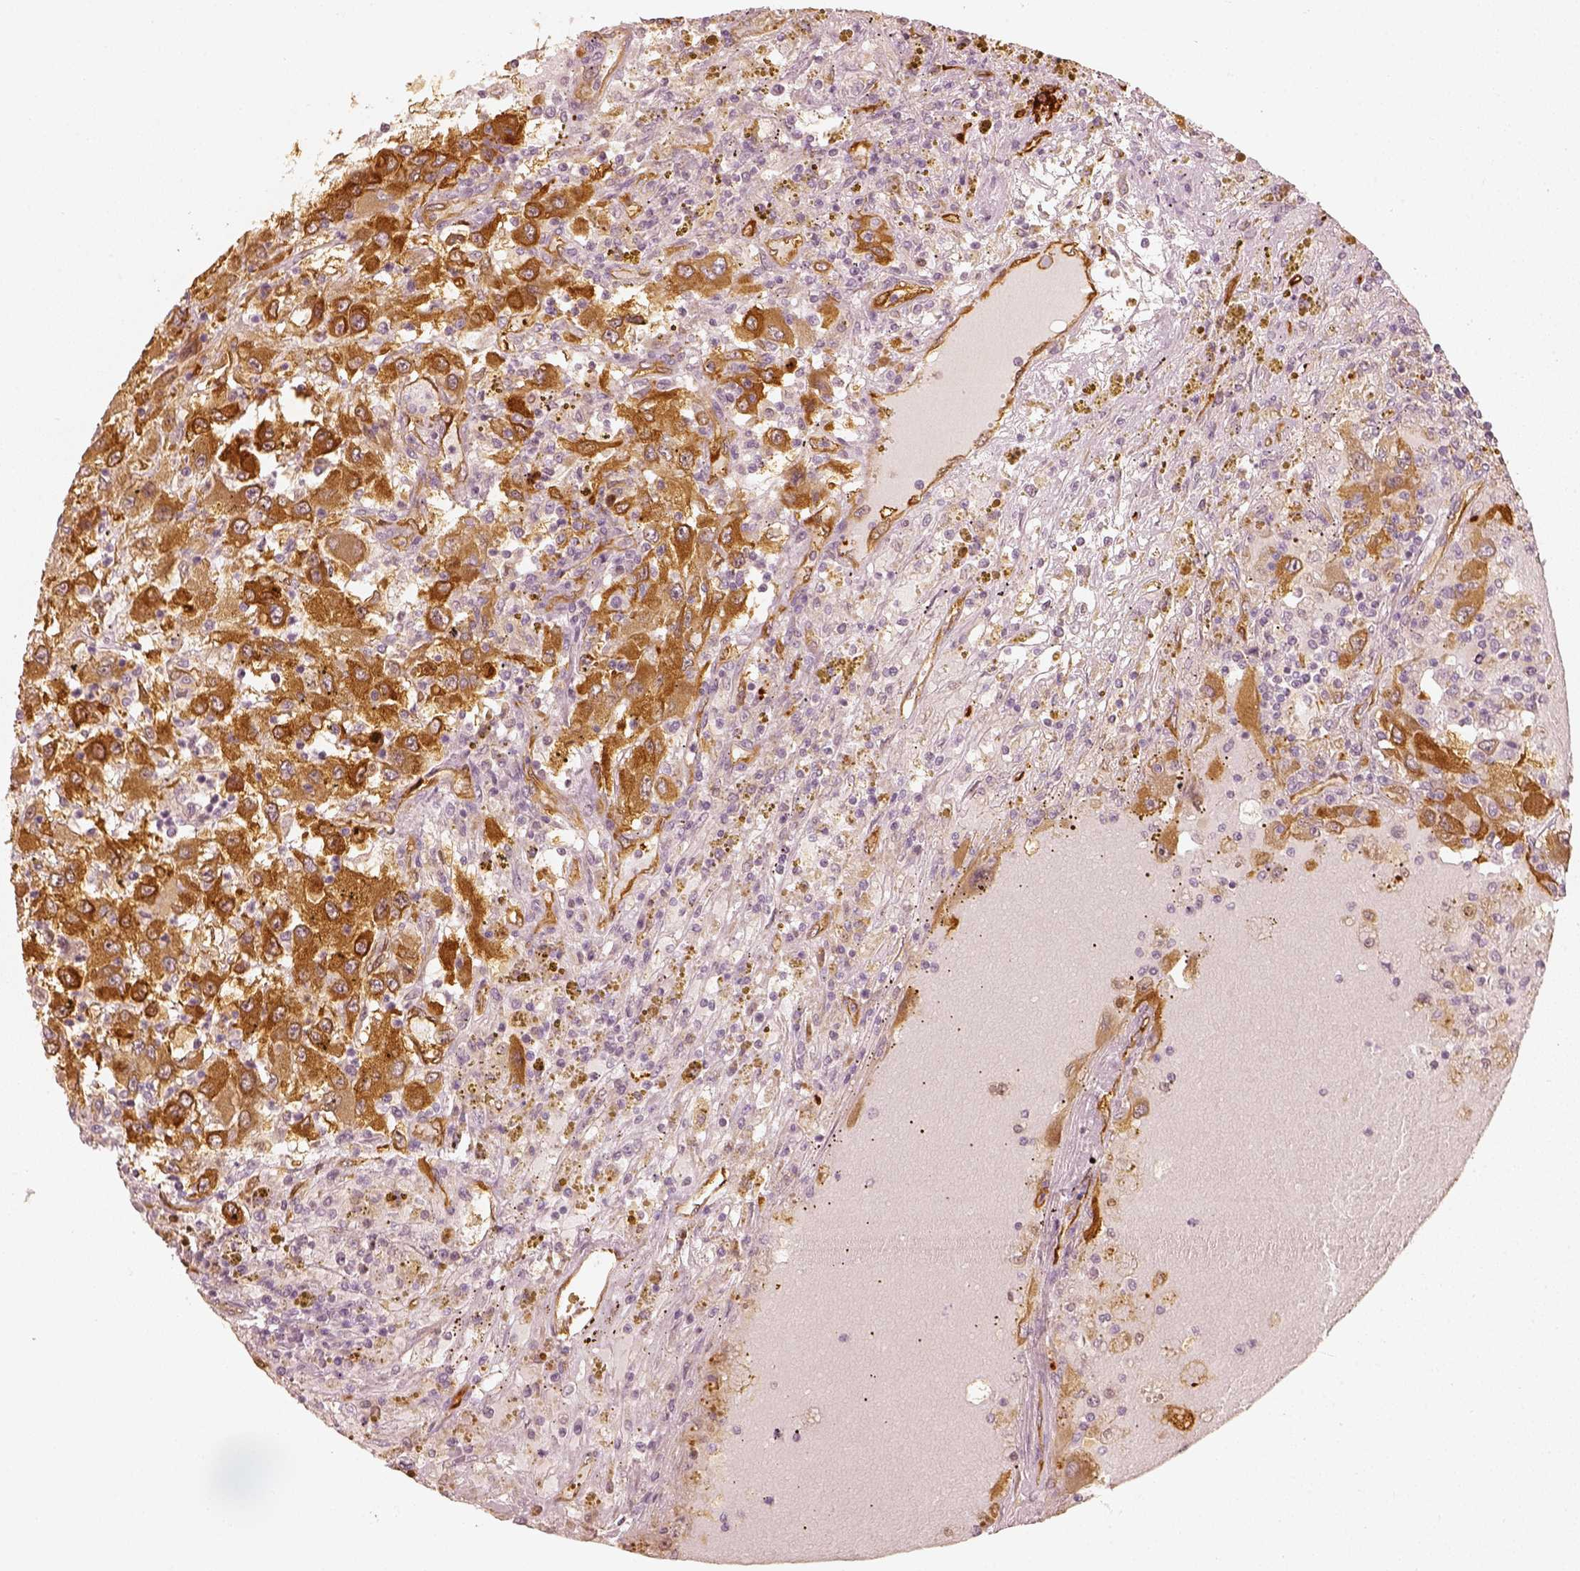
{"staining": {"intensity": "strong", "quantity": ">75%", "location": "cytoplasmic/membranous"}, "tissue": "renal cancer", "cell_type": "Tumor cells", "image_type": "cancer", "snomed": [{"axis": "morphology", "description": "Adenocarcinoma, NOS"}, {"axis": "topography", "description": "Kidney"}], "caption": "The photomicrograph reveals a brown stain indicating the presence of a protein in the cytoplasmic/membranous of tumor cells in adenocarcinoma (renal).", "gene": "FSCN1", "patient": {"sex": "female", "age": 67}}